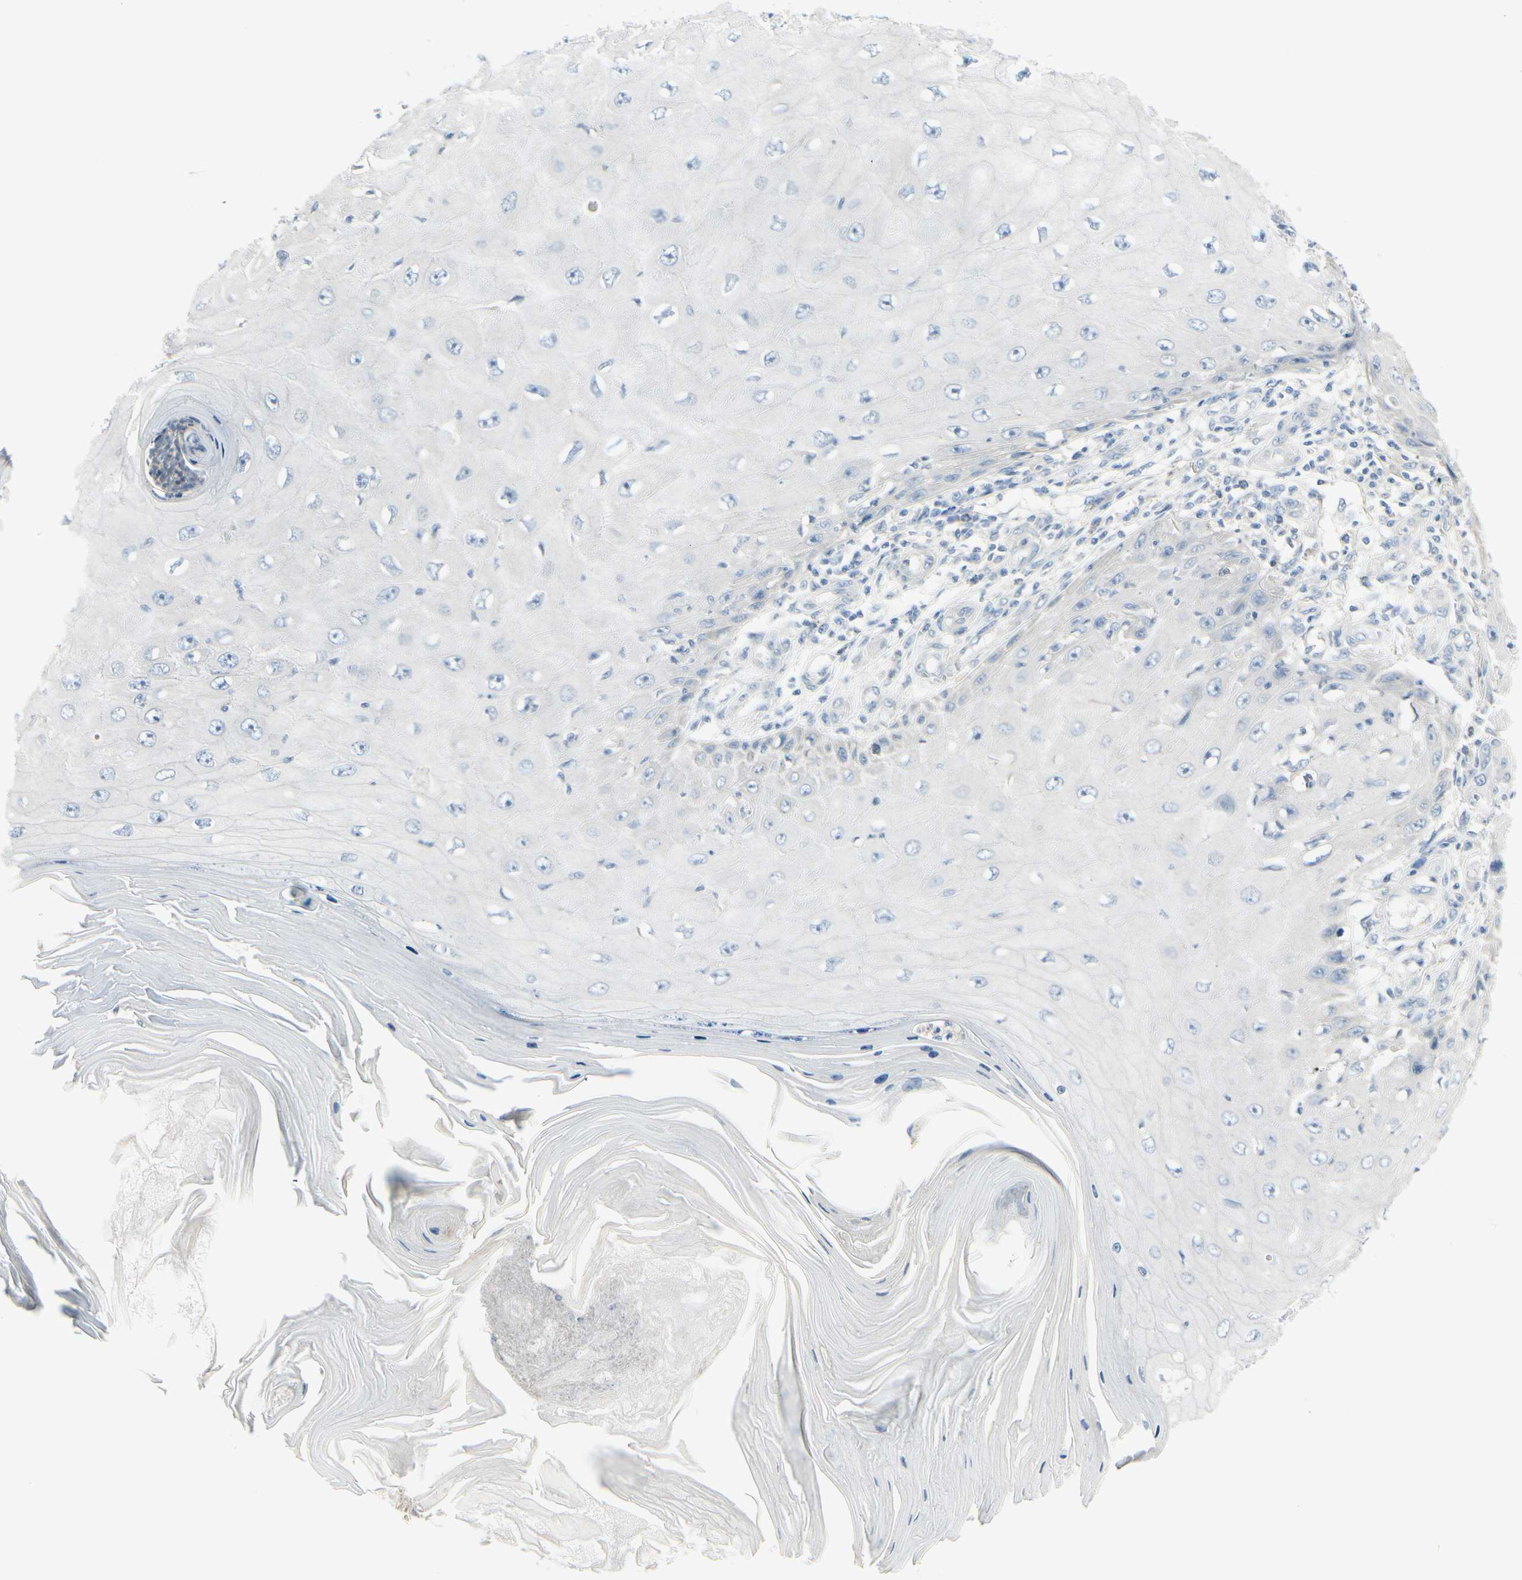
{"staining": {"intensity": "negative", "quantity": "none", "location": "none"}, "tissue": "skin cancer", "cell_type": "Tumor cells", "image_type": "cancer", "snomed": [{"axis": "morphology", "description": "Squamous cell carcinoma, NOS"}, {"axis": "topography", "description": "Skin"}], "caption": "Immunohistochemistry (IHC) photomicrograph of skin cancer (squamous cell carcinoma) stained for a protein (brown), which demonstrates no staining in tumor cells.", "gene": "CYP2E1", "patient": {"sex": "female", "age": 73}}